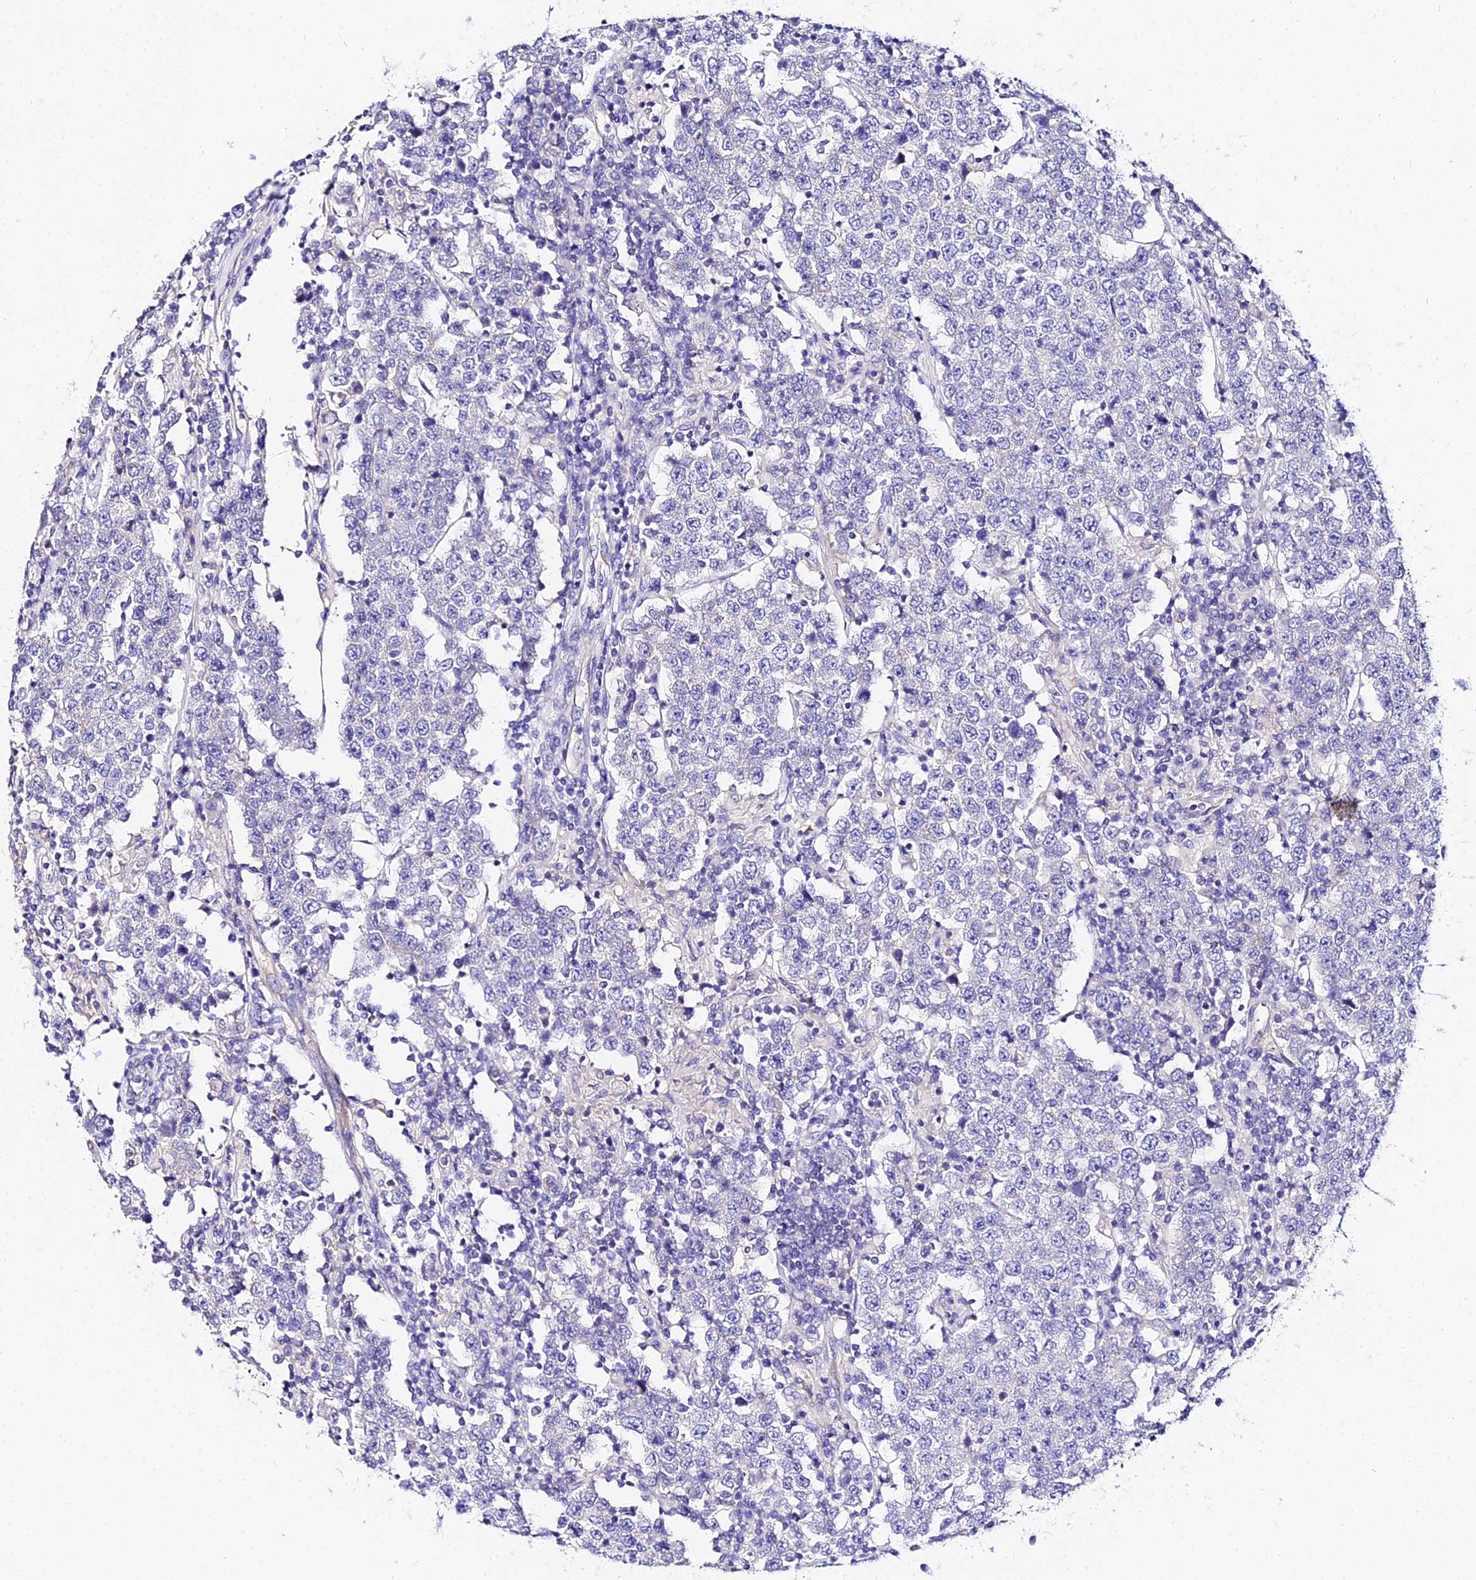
{"staining": {"intensity": "negative", "quantity": "none", "location": "none"}, "tissue": "testis cancer", "cell_type": "Tumor cells", "image_type": "cancer", "snomed": [{"axis": "morphology", "description": "Normal tissue, NOS"}, {"axis": "morphology", "description": "Urothelial carcinoma, High grade"}, {"axis": "morphology", "description": "Seminoma, NOS"}, {"axis": "morphology", "description": "Carcinoma, Embryonal, NOS"}, {"axis": "topography", "description": "Urinary bladder"}, {"axis": "topography", "description": "Testis"}], "caption": "IHC photomicrograph of human testis cancer stained for a protein (brown), which demonstrates no staining in tumor cells.", "gene": "DAW1", "patient": {"sex": "male", "age": 41}}